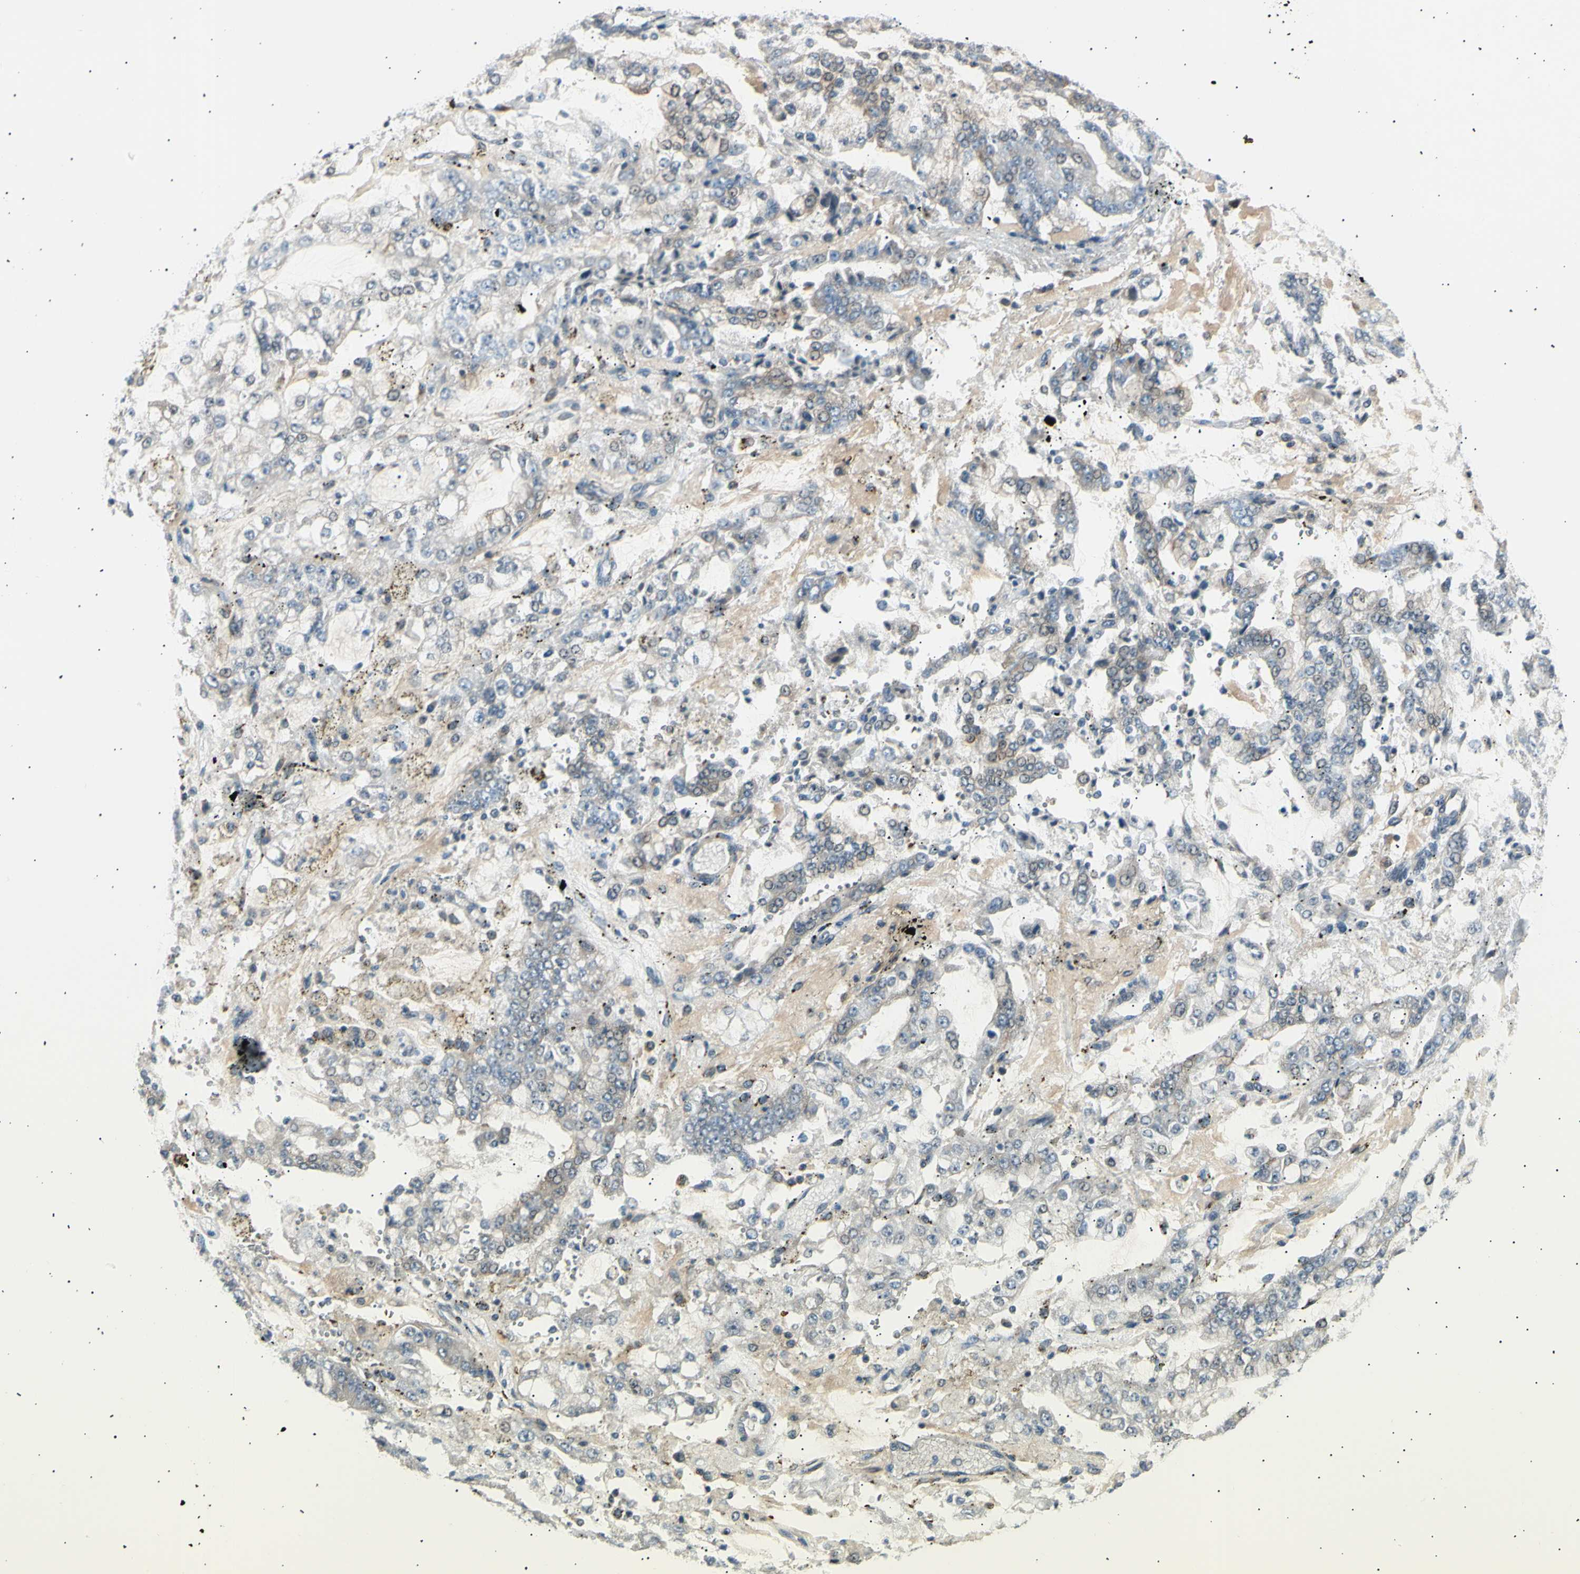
{"staining": {"intensity": "weak", "quantity": "<25%", "location": "cytoplasmic/membranous"}, "tissue": "stomach cancer", "cell_type": "Tumor cells", "image_type": "cancer", "snomed": [{"axis": "morphology", "description": "Adenocarcinoma, NOS"}, {"axis": "topography", "description": "Stomach"}], "caption": "Human stomach adenocarcinoma stained for a protein using immunohistochemistry reveals no staining in tumor cells.", "gene": "LHPP", "patient": {"sex": "male", "age": 76}}